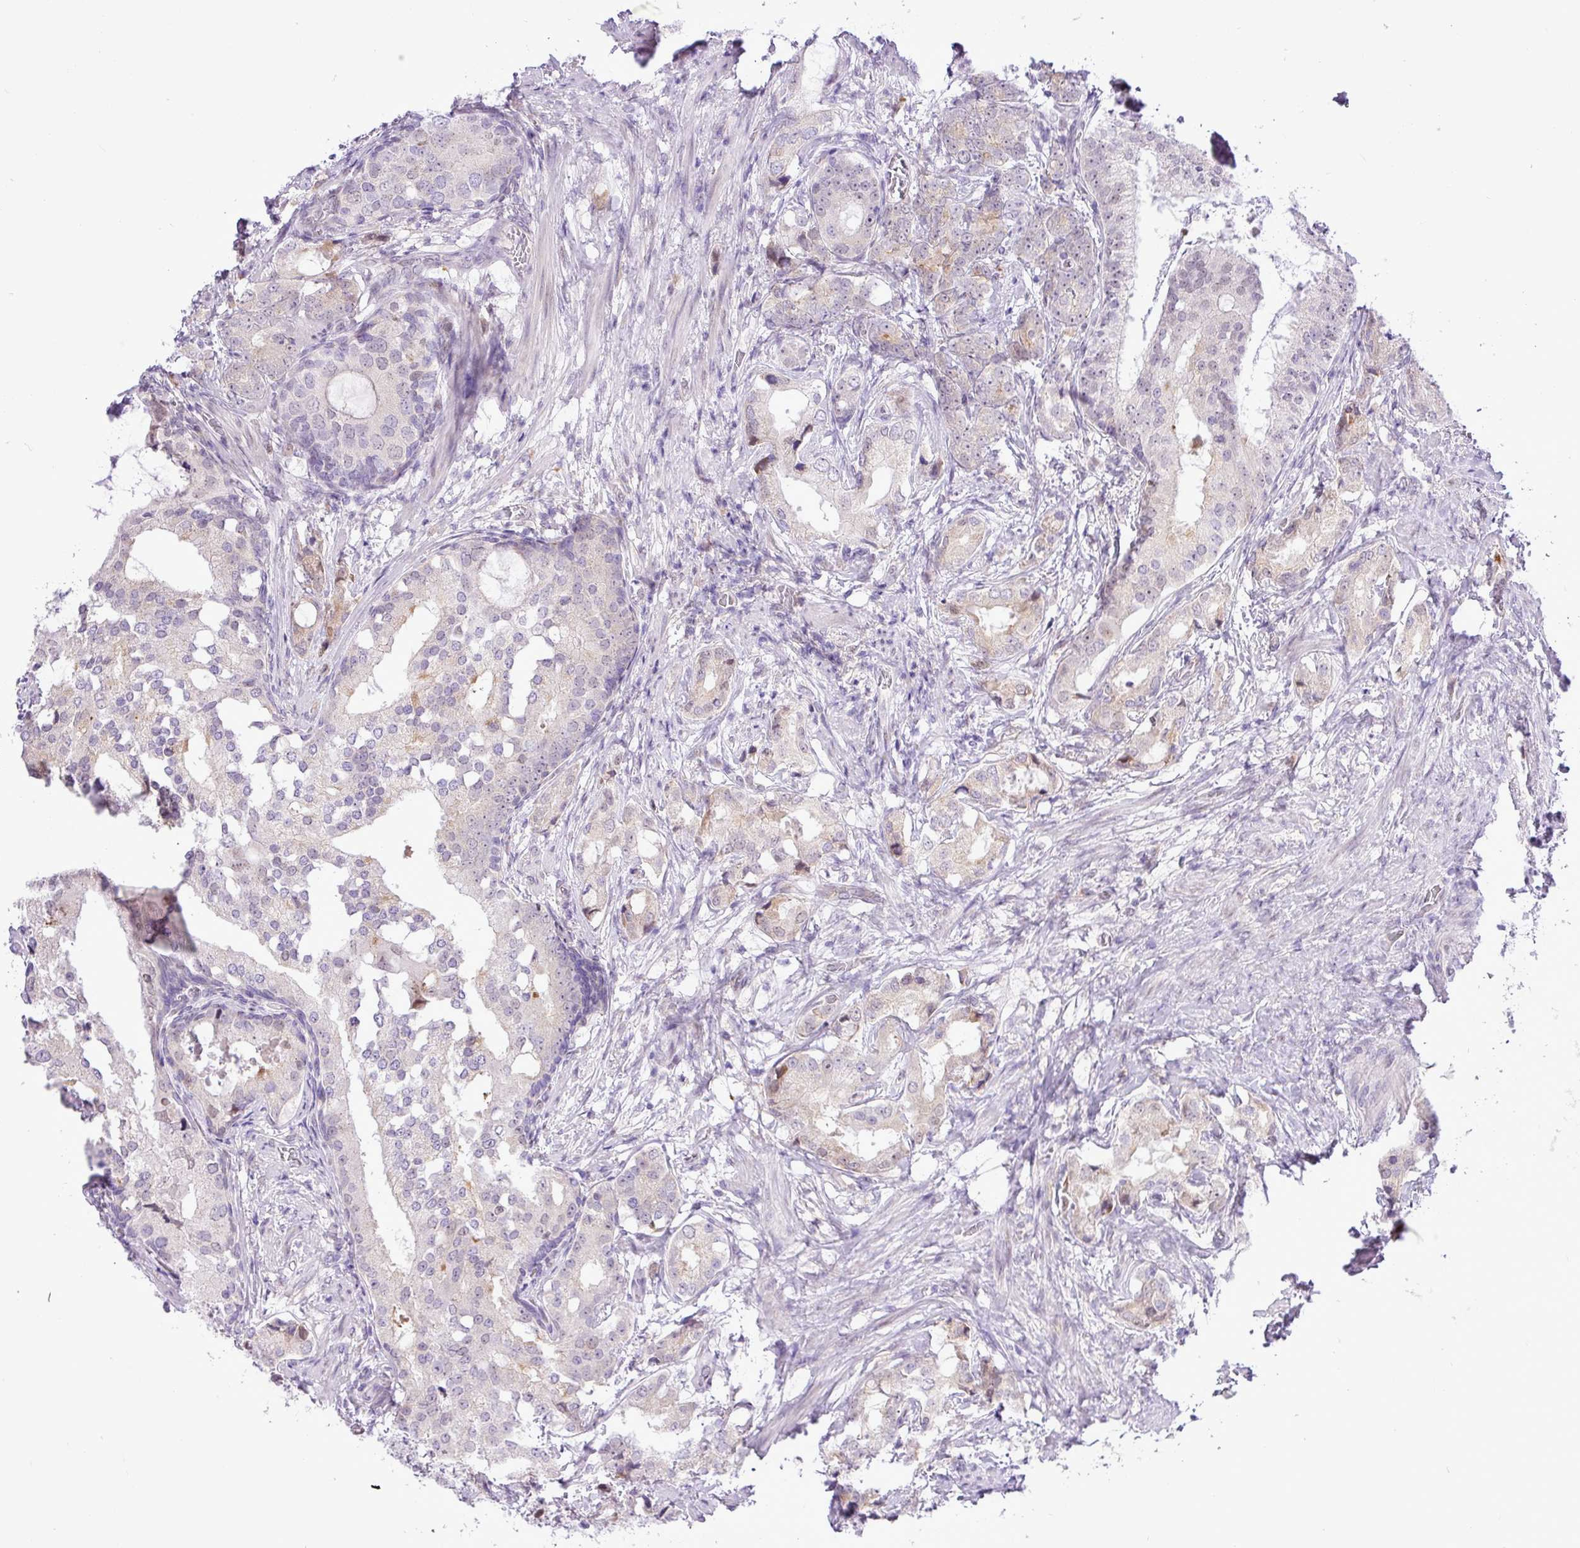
{"staining": {"intensity": "negative", "quantity": "none", "location": "none"}, "tissue": "prostate cancer", "cell_type": "Tumor cells", "image_type": "cancer", "snomed": [{"axis": "morphology", "description": "Adenocarcinoma, Low grade"}, {"axis": "topography", "description": "Prostate"}], "caption": "Human prostate cancer stained for a protein using immunohistochemistry displays no positivity in tumor cells.", "gene": "ELOA2", "patient": {"sex": "male", "age": 71}}